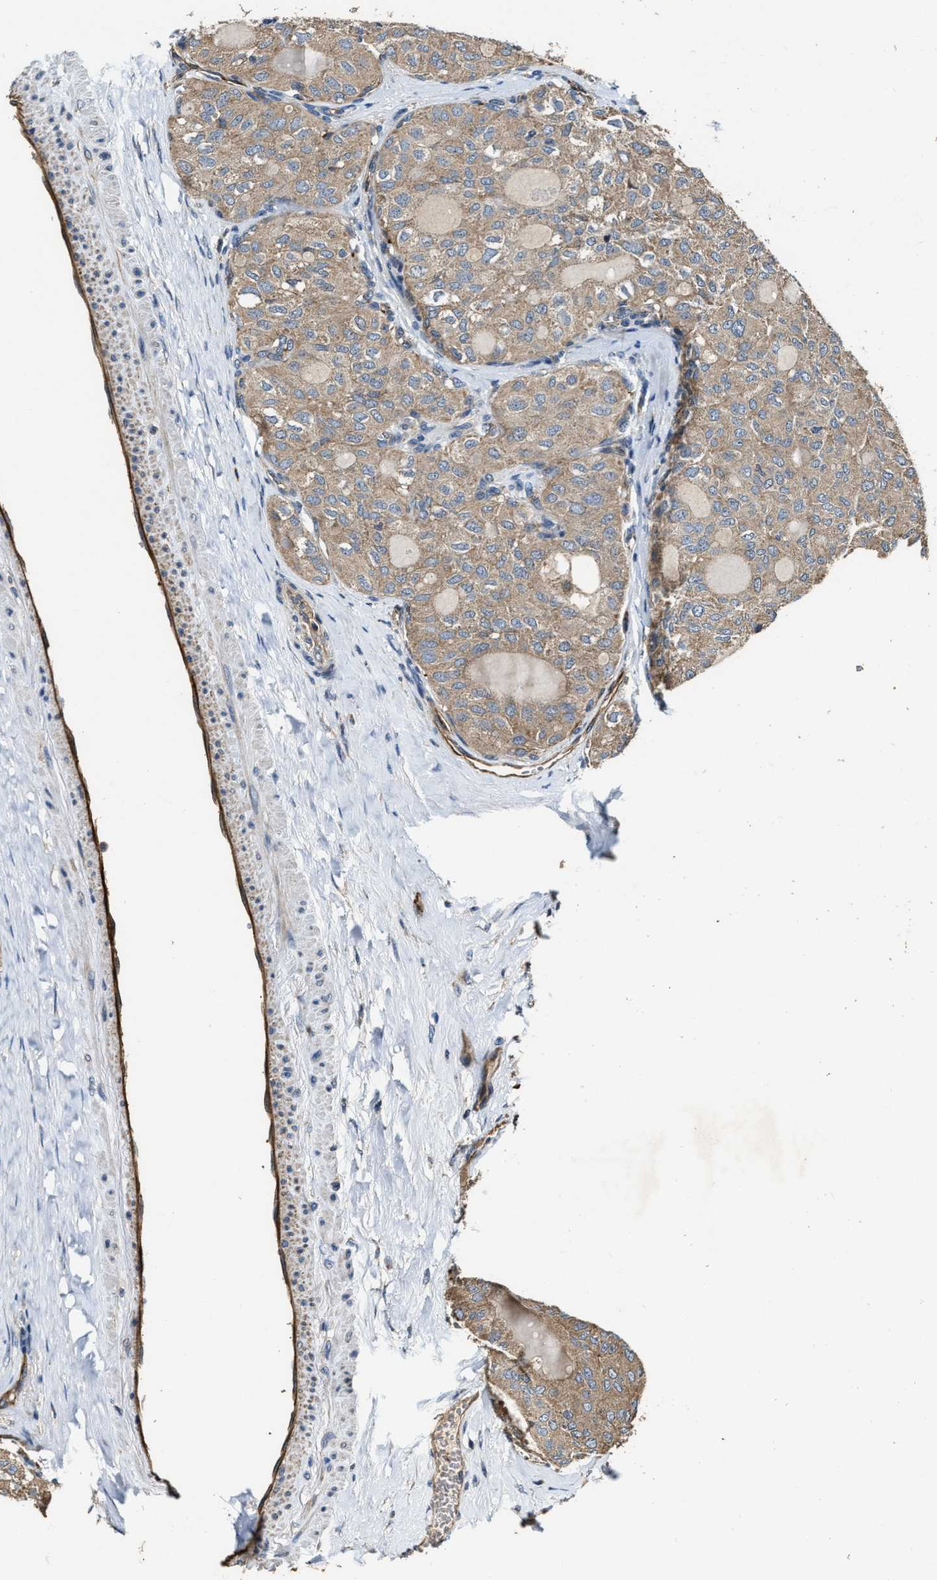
{"staining": {"intensity": "moderate", "quantity": "25%-75%", "location": "cytoplasmic/membranous"}, "tissue": "thyroid cancer", "cell_type": "Tumor cells", "image_type": "cancer", "snomed": [{"axis": "morphology", "description": "Follicular adenoma carcinoma, NOS"}, {"axis": "topography", "description": "Thyroid gland"}], "caption": "A histopathology image showing moderate cytoplasmic/membranous expression in approximately 25%-75% of tumor cells in thyroid cancer, as visualized by brown immunohistochemical staining.", "gene": "GFRA3", "patient": {"sex": "male", "age": 75}}